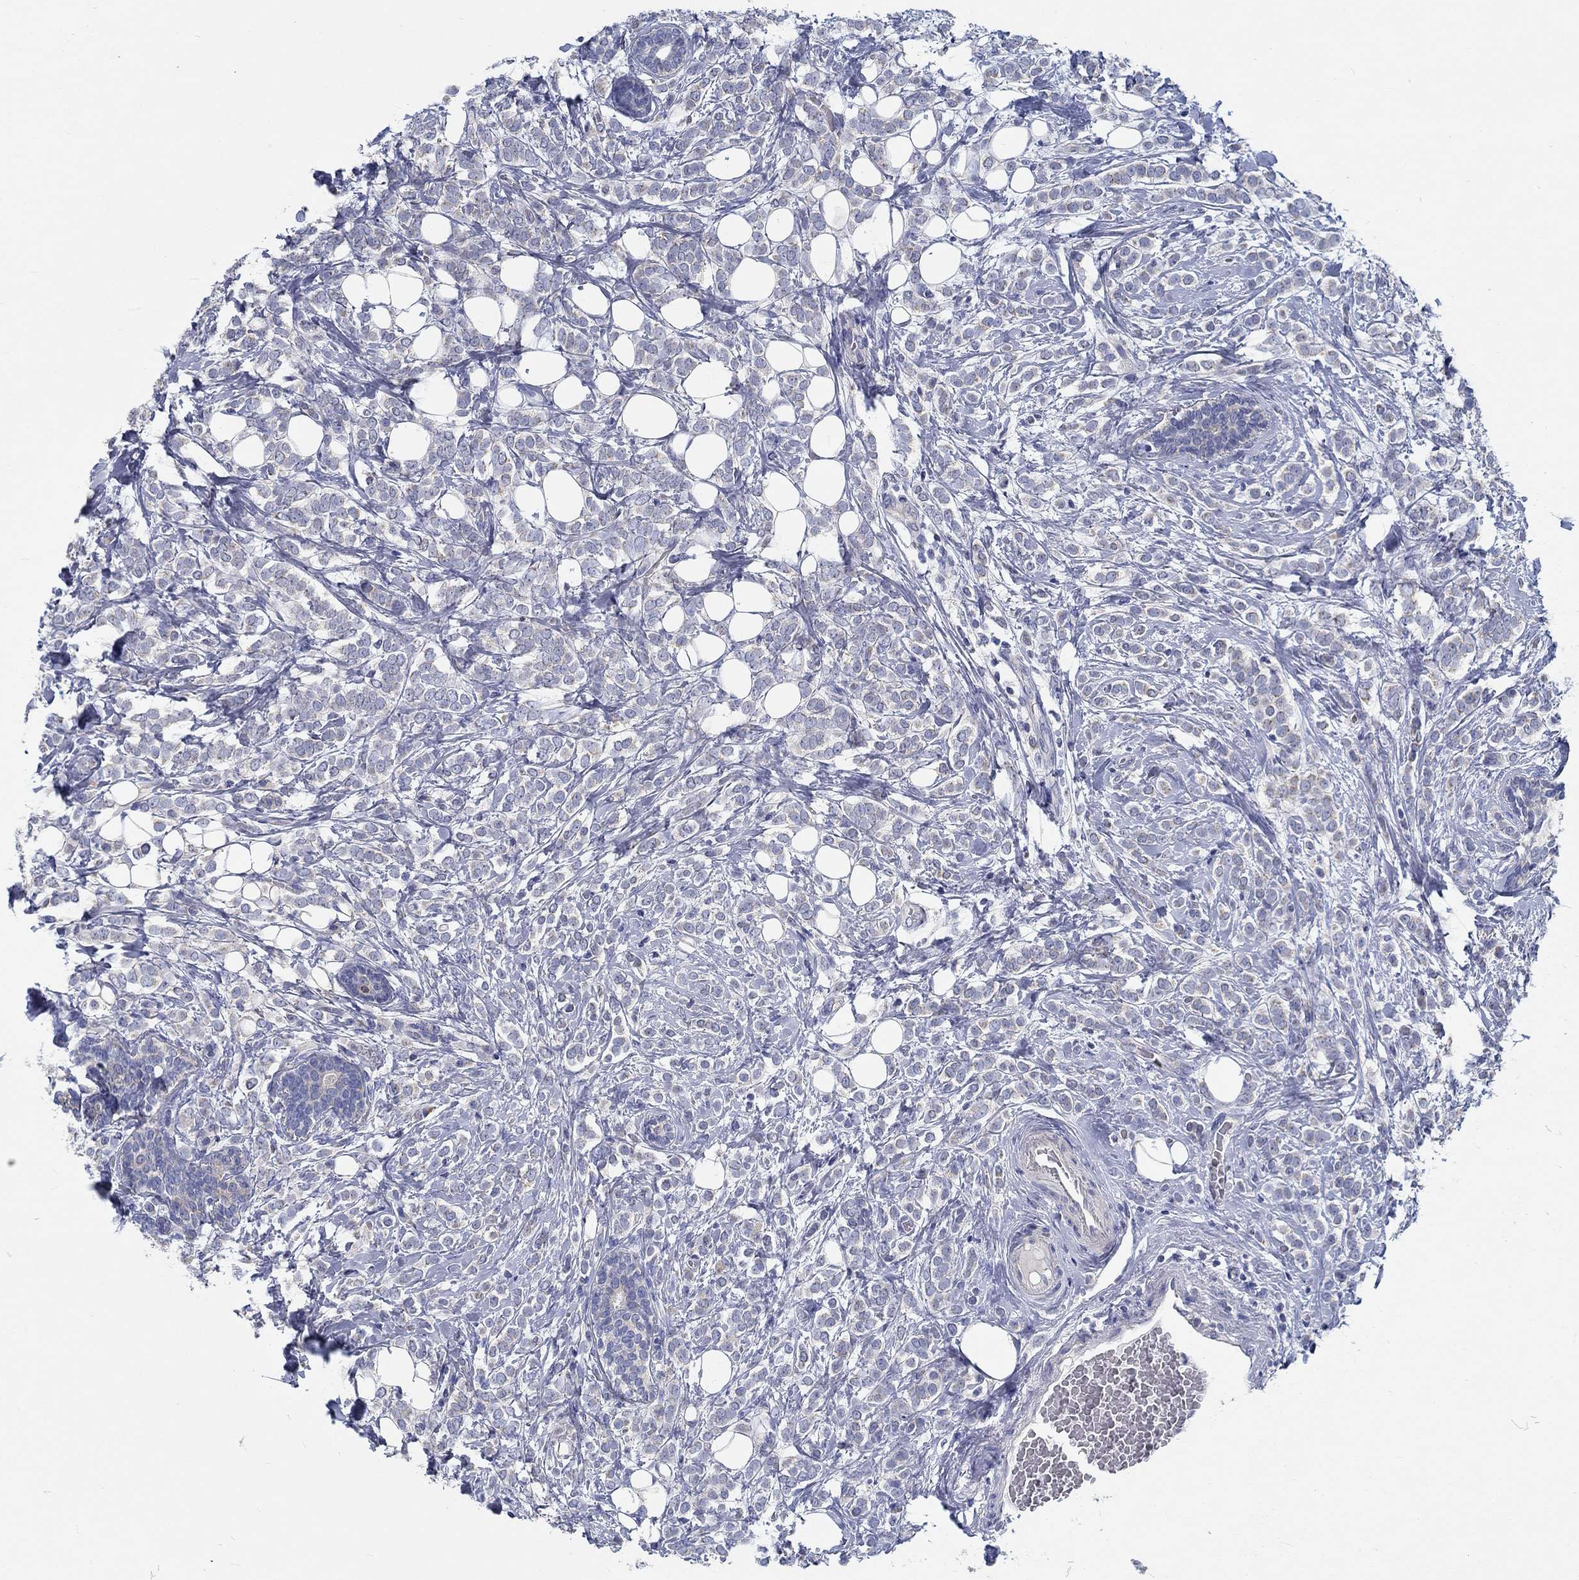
{"staining": {"intensity": "weak", "quantity": "<25%", "location": "cytoplasmic/membranous"}, "tissue": "breast cancer", "cell_type": "Tumor cells", "image_type": "cancer", "snomed": [{"axis": "morphology", "description": "Lobular carcinoma"}, {"axis": "topography", "description": "Breast"}], "caption": "IHC image of human breast cancer stained for a protein (brown), which shows no staining in tumor cells.", "gene": "MYBPC1", "patient": {"sex": "female", "age": 49}}